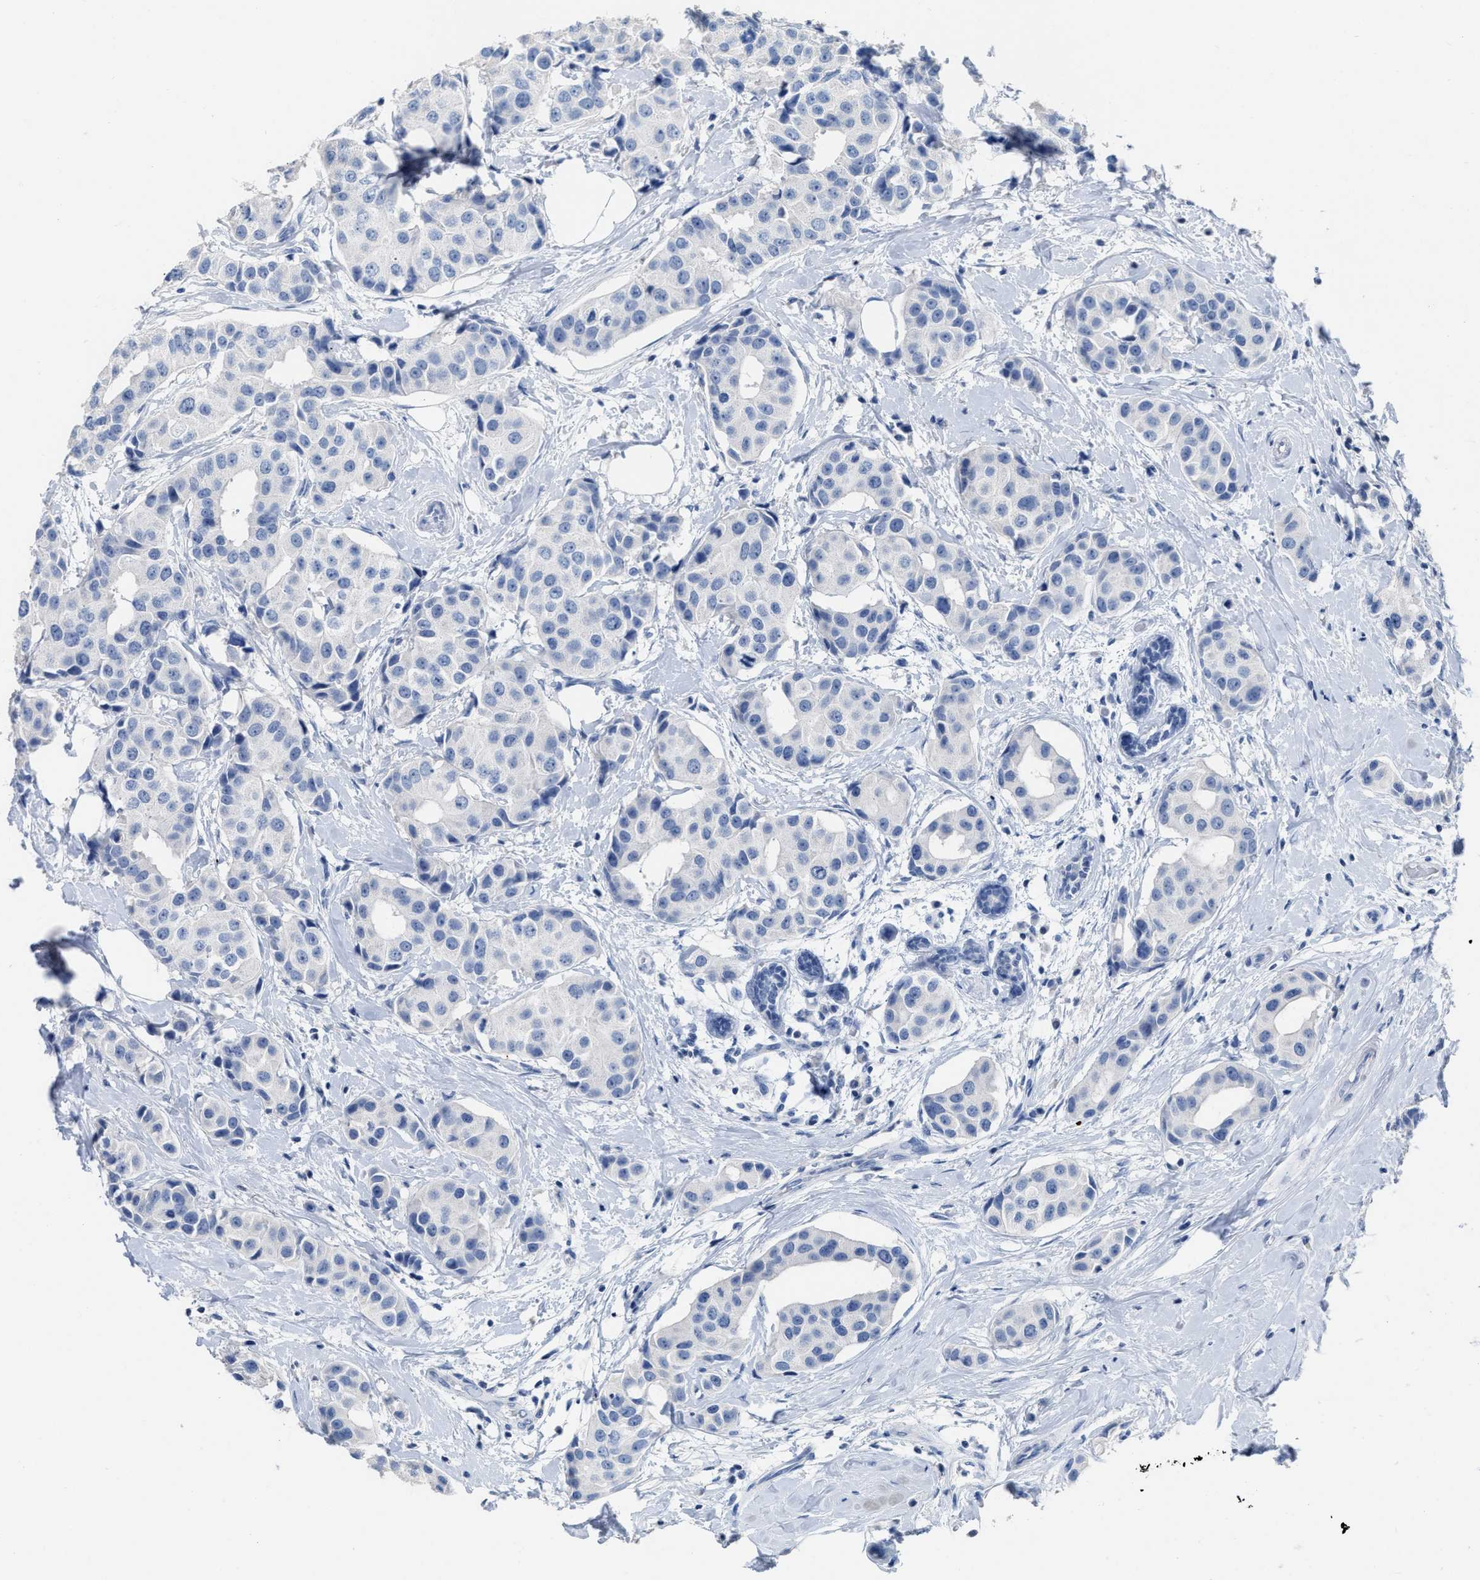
{"staining": {"intensity": "negative", "quantity": "none", "location": "none"}, "tissue": "breast cancer", "cell_type": "Tumor cells", "image_type": "cancer", "snomed": [{"axis": "morphology", "description": "Normal tissue, NOS"}, {"axis": "morphology", "description": "Duct carcinoma"}, {"axis": "topography", "description": "Breast"}], "caption": "DAB immunohistochemical staining of human breast cancer displays no significant expression in tumor cells. (DAB (3,3'-diaminobenzidine) immunohistochemistry with hematoxylin counter stain).", "gene": "CEACAM5", "patient": {"sex": "female", "age": 39}}